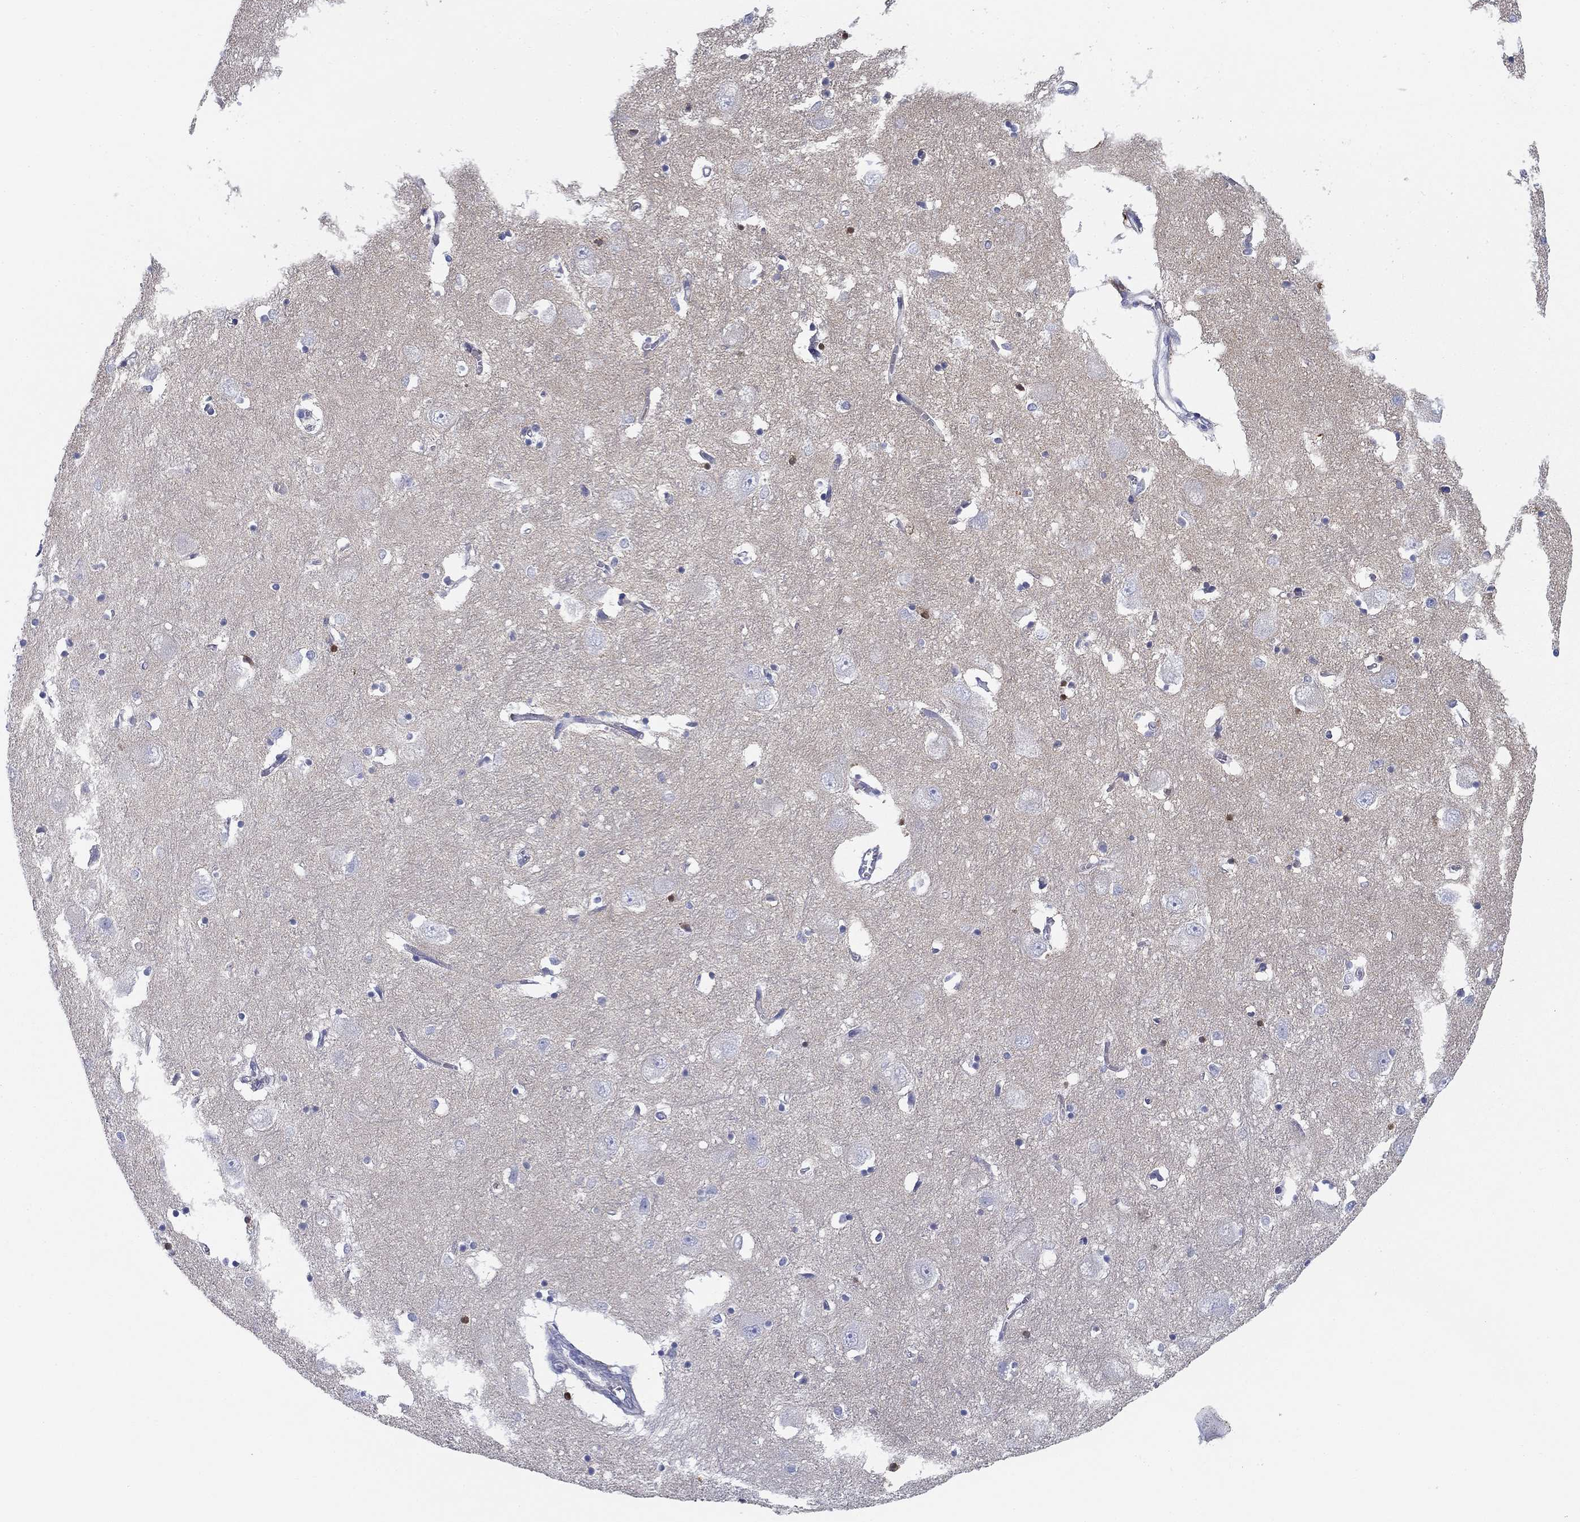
{"staining": {"intensity": "moderate", "quantity": "<25%", "location": "nuclear"}, "tissue": "caudate", "cell_type": "Glial cells", "image_type": "normal", "snomed": [{"axis": "morphology", "description": "Normal tissue, NOS"}, {"axis": "topography", "description": "Lateral ventricle wall"}], "caption": "This is an image of immunohistochemistry (IHC) staining of normal caudate, which shows moderate expression in the nuclear of glial cells.", "gene": "GPC1", "patient": {"sex": "male", "age": 54}}